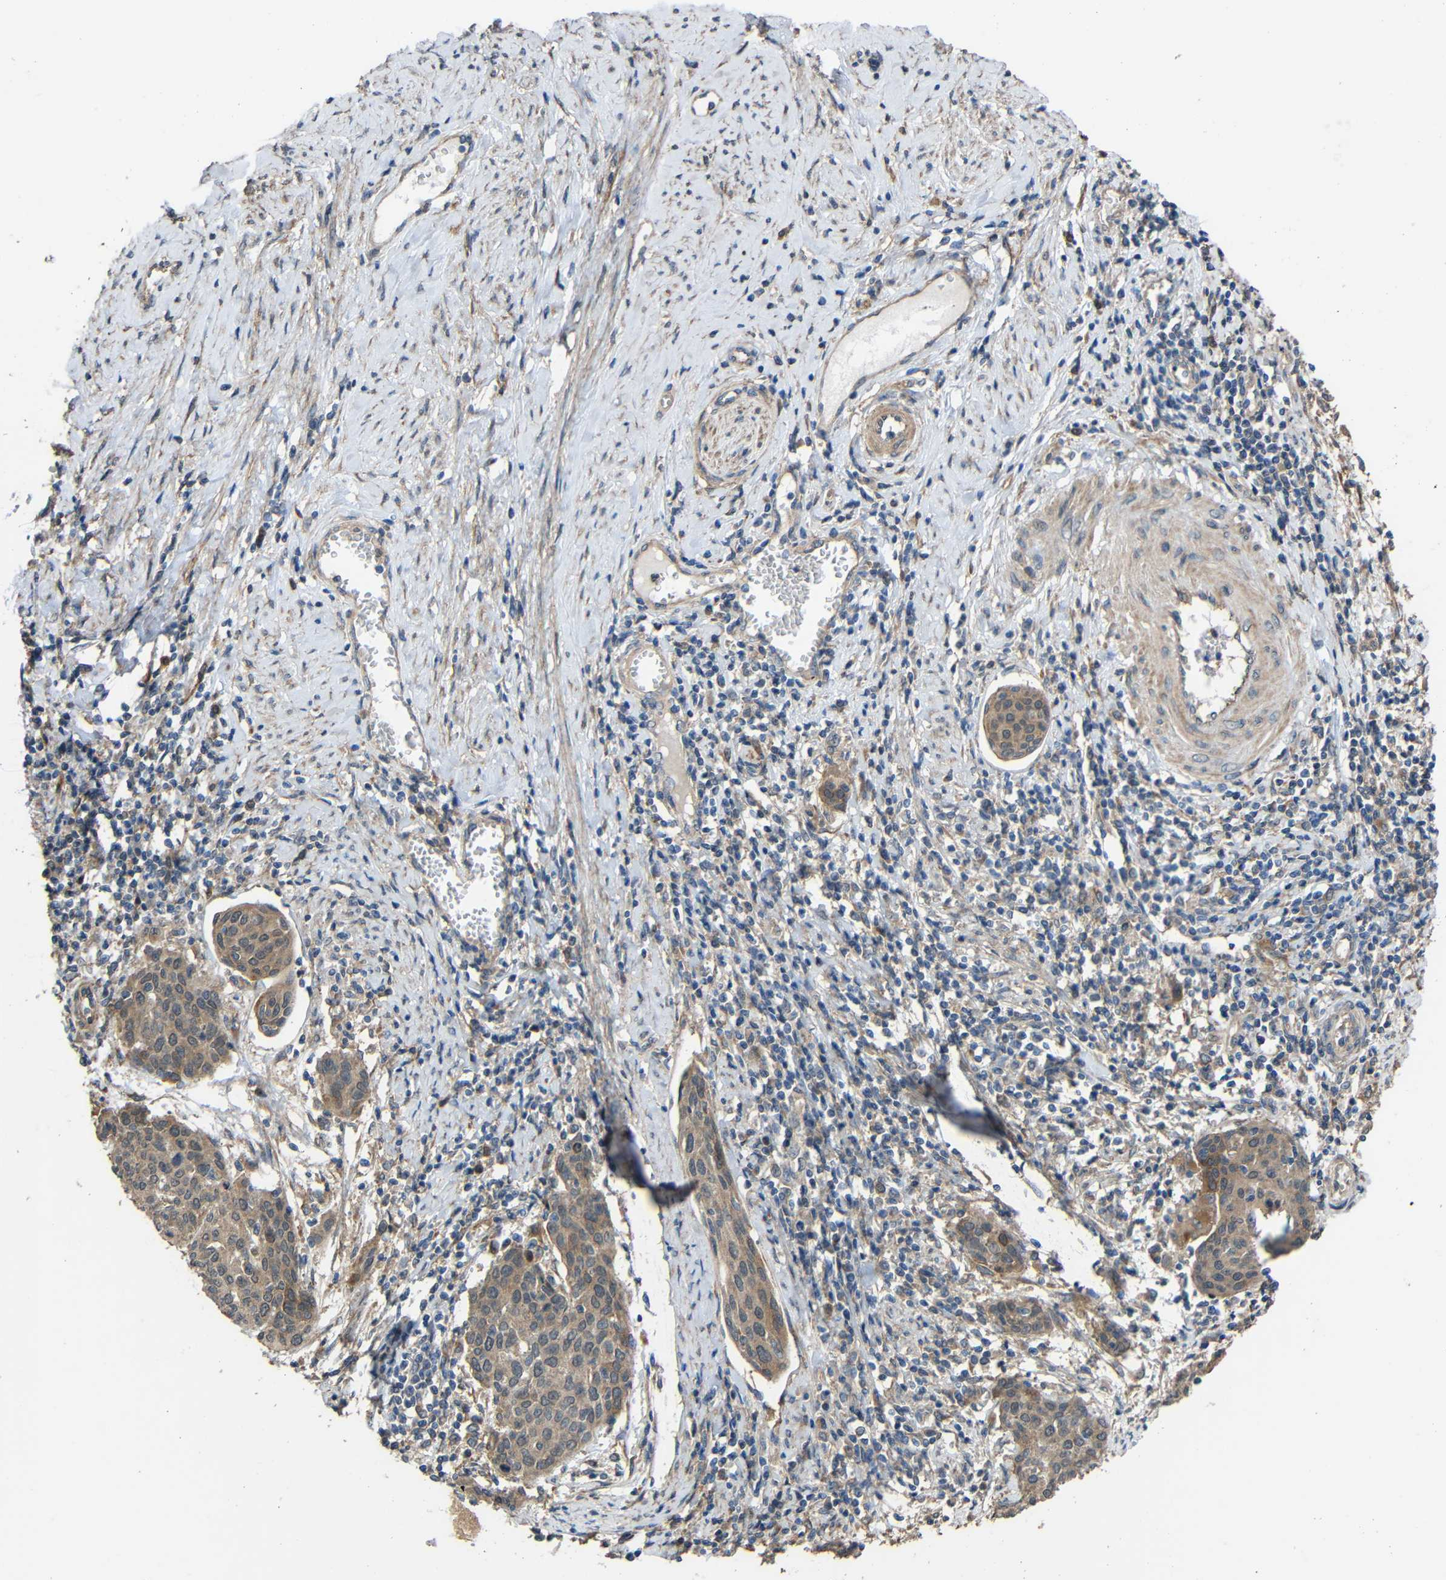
{"staining": {"intensity": "moderate", "quantity": ">75%", "location": "cytoplasmic/membranous"}, "tissue": "cervical cancer", "cell_type": "Tumor cells", "image_type": "cancer", "snomed": [{"axis": "morphology", "description": "Squamous cell carcinoma, NOS"}, {"axis": "topography", "description": "Cervix"}], "caption": "A histopathology image of human squamous cell carcinoma (cervical) stained for a protein demonstrates moderate cytoplasmic/membranous brown staining in tumor cells.", "gene": "CHST9", "patient": {"sex": "female", "age": 38}}